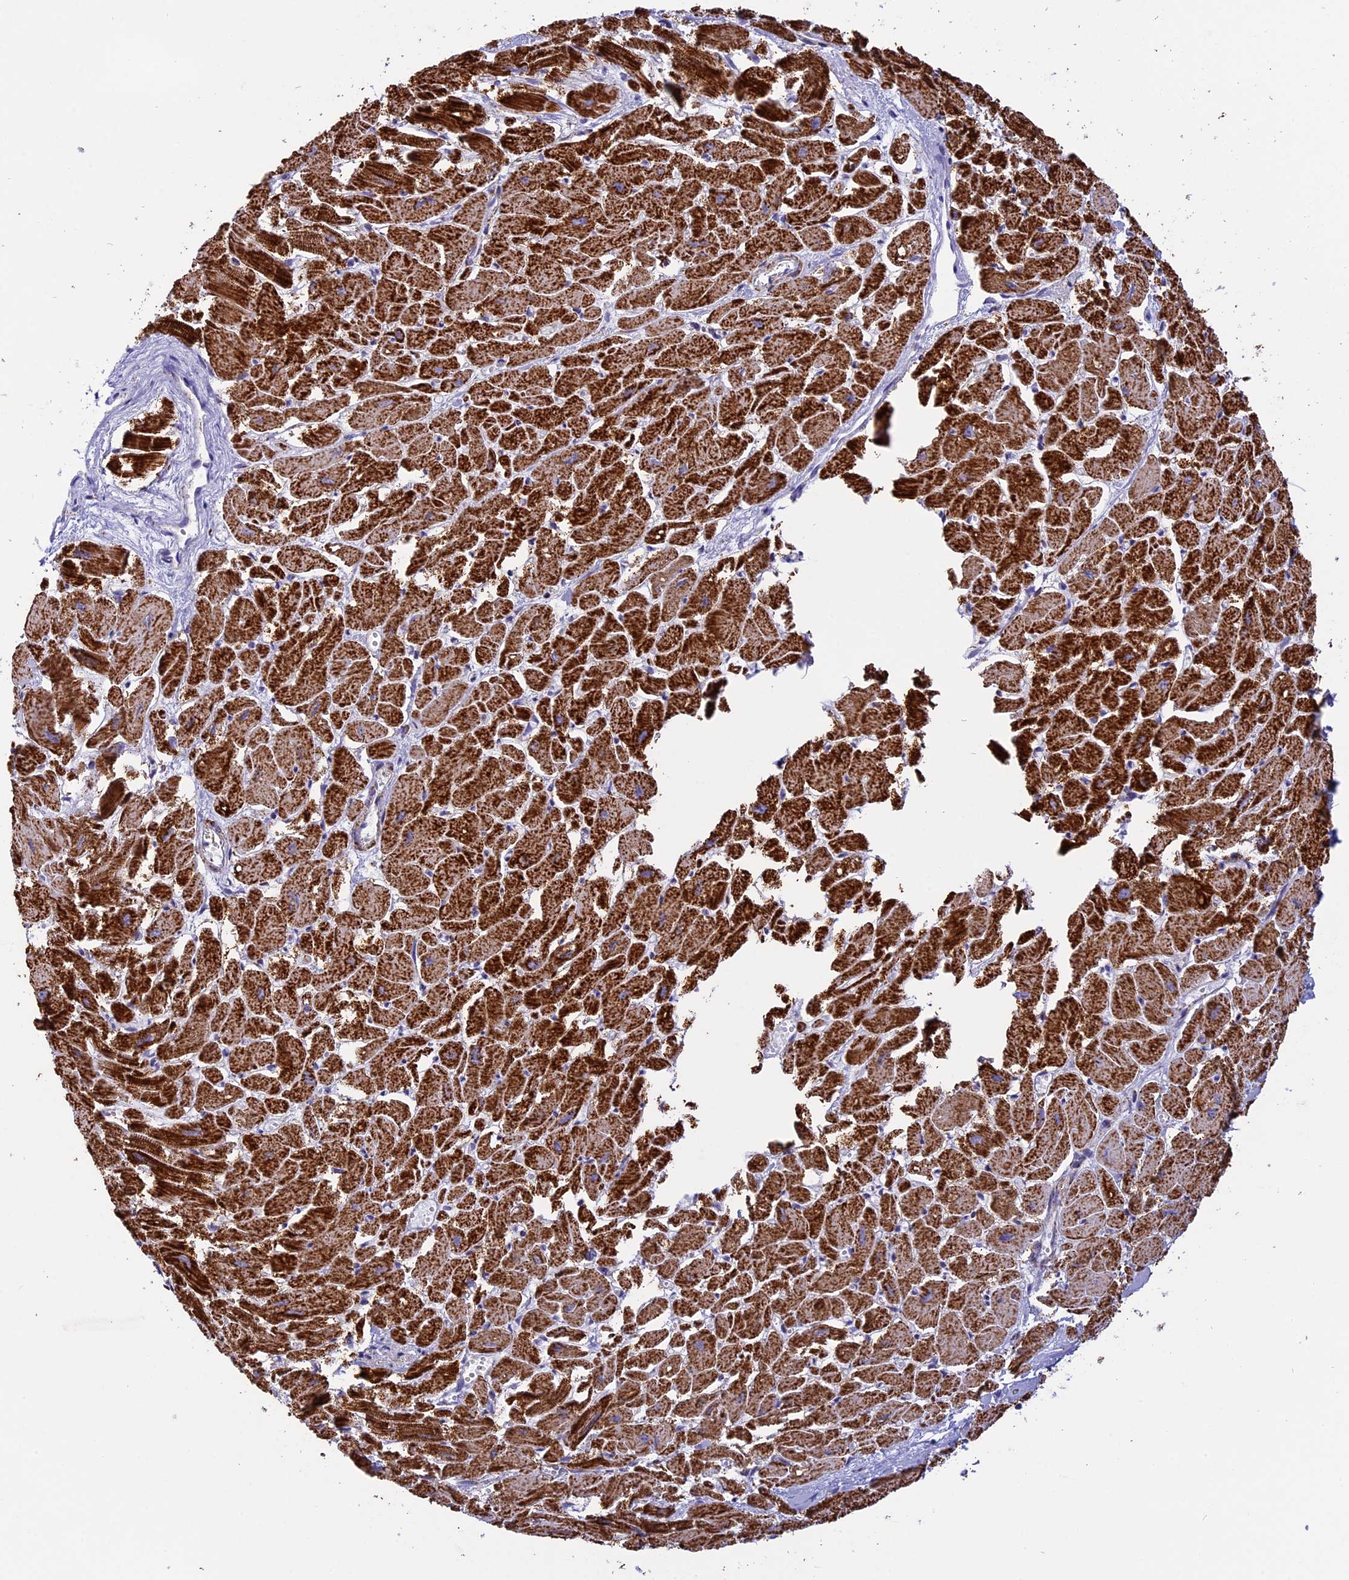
{"staining": {"intensity": "strong", "quantity": ">75%", "location": "cytoplasmic/membranous"}, "tissue": "heart muscle", "cell_type": "Cardiomyocytes", "image_type": "normal", "snomed": [{"axis": "morphology", "description": "Normal tissue, NOS"}, {"axis": "topography", "description": "Heart"}], "caption": "Immunohistochemical staining of normal human heart muscle reveals strong cytoplasmic/membranous protein expression in about >75% of cardiomyocytes. The protein of interest is shown in brown color, while the nuclei are stained blue.", "gene": "KCNG1", "patient": {"sex": "male", "age": 54}}